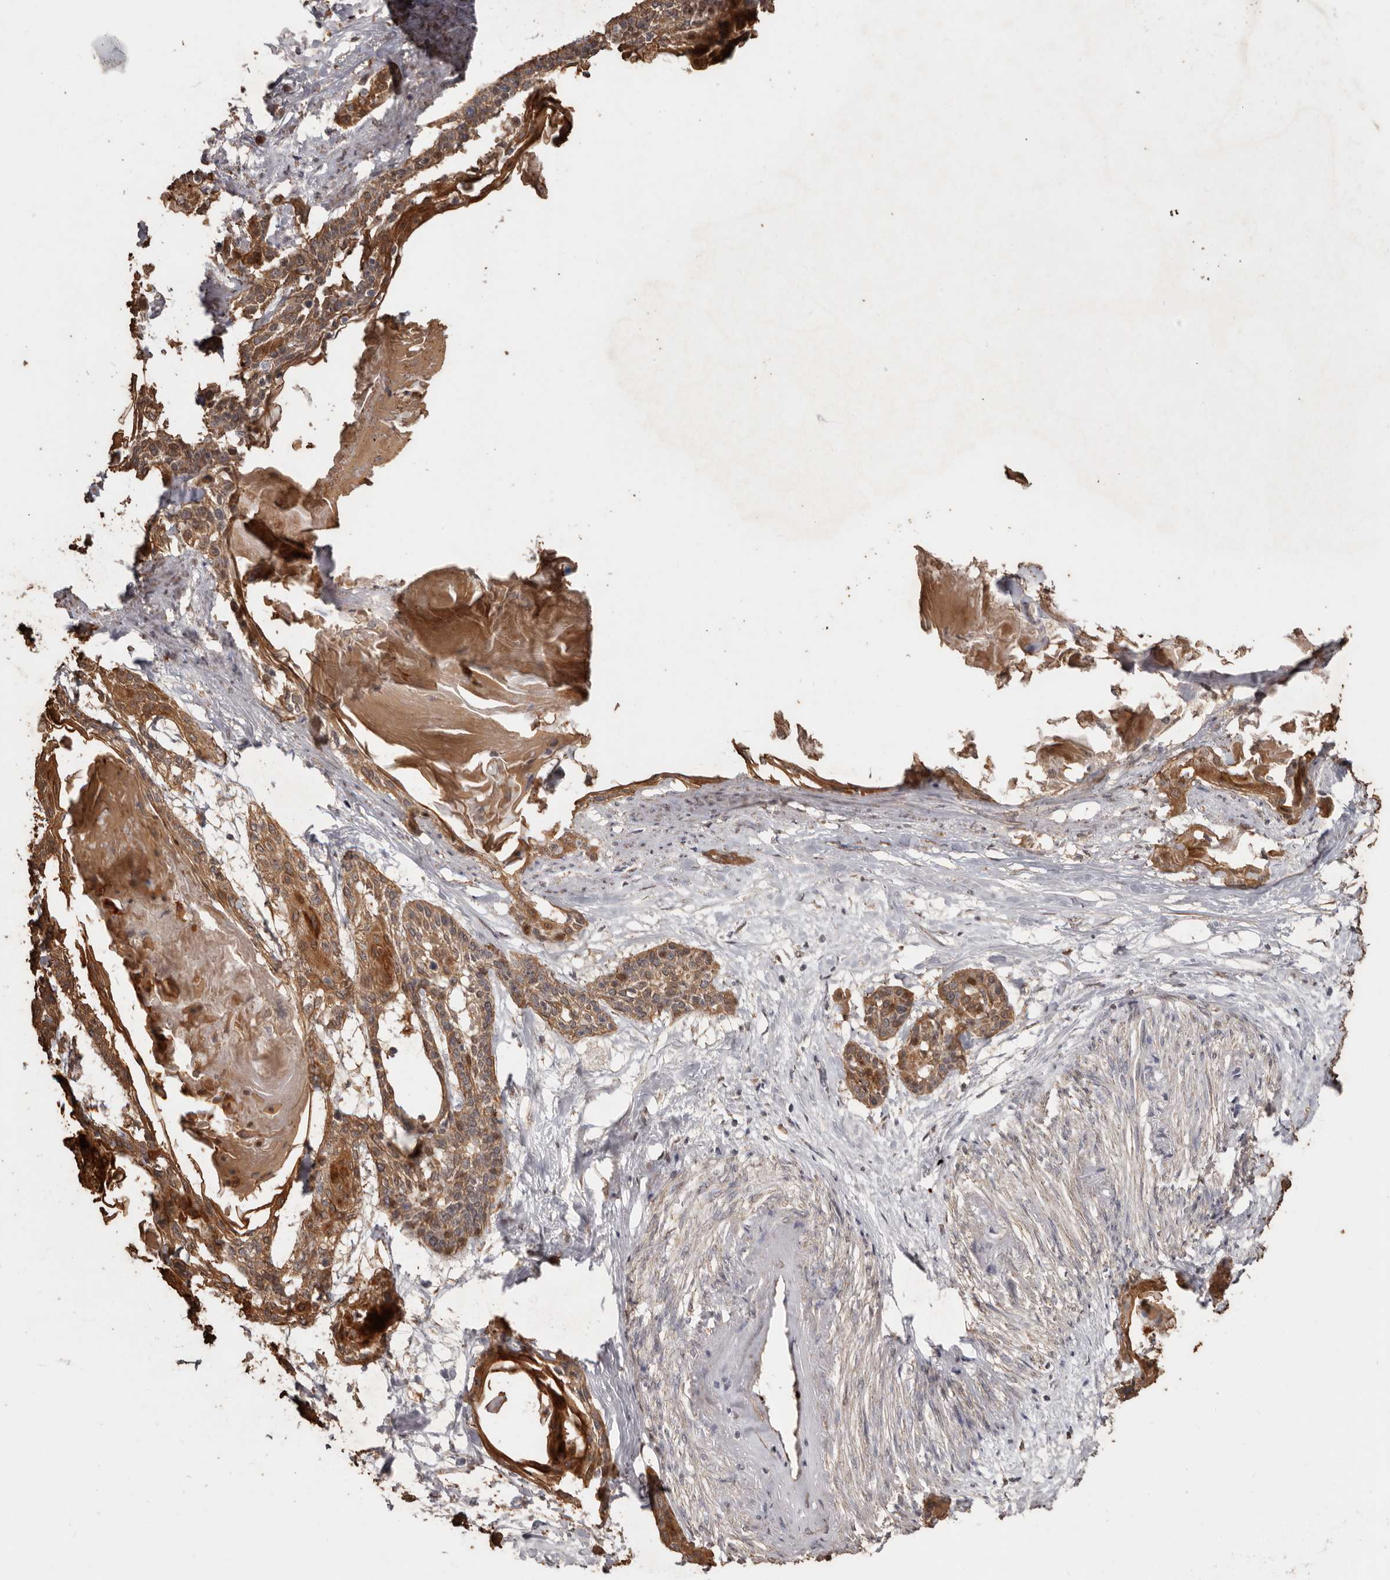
{"staining": {"intensity": "moderate", "quantity": ">75%", "location": "cytoplasmic/membranous"}, "tissue": "cervical cancer", "cell_type": "Tumor cells", "image_type": "cancer", "snomed": [{"axis": "morphology", "description": "Squamous cell carcinoma, NOS"}, {"axis": "topography", "description": "Cervix"}], "caption": "Immunohistochemistry (IHC) of human squamous cell carcinoma (cervical) demonstrates medium levels of moderate cytoplasmic/membranous expression in about >75% of tumor cells. (DAB IHC, brown staining for protein, blue staining for nuclei).", "gene": "GRAMD2A", "patient": {"sex": "female", "age": 57}}